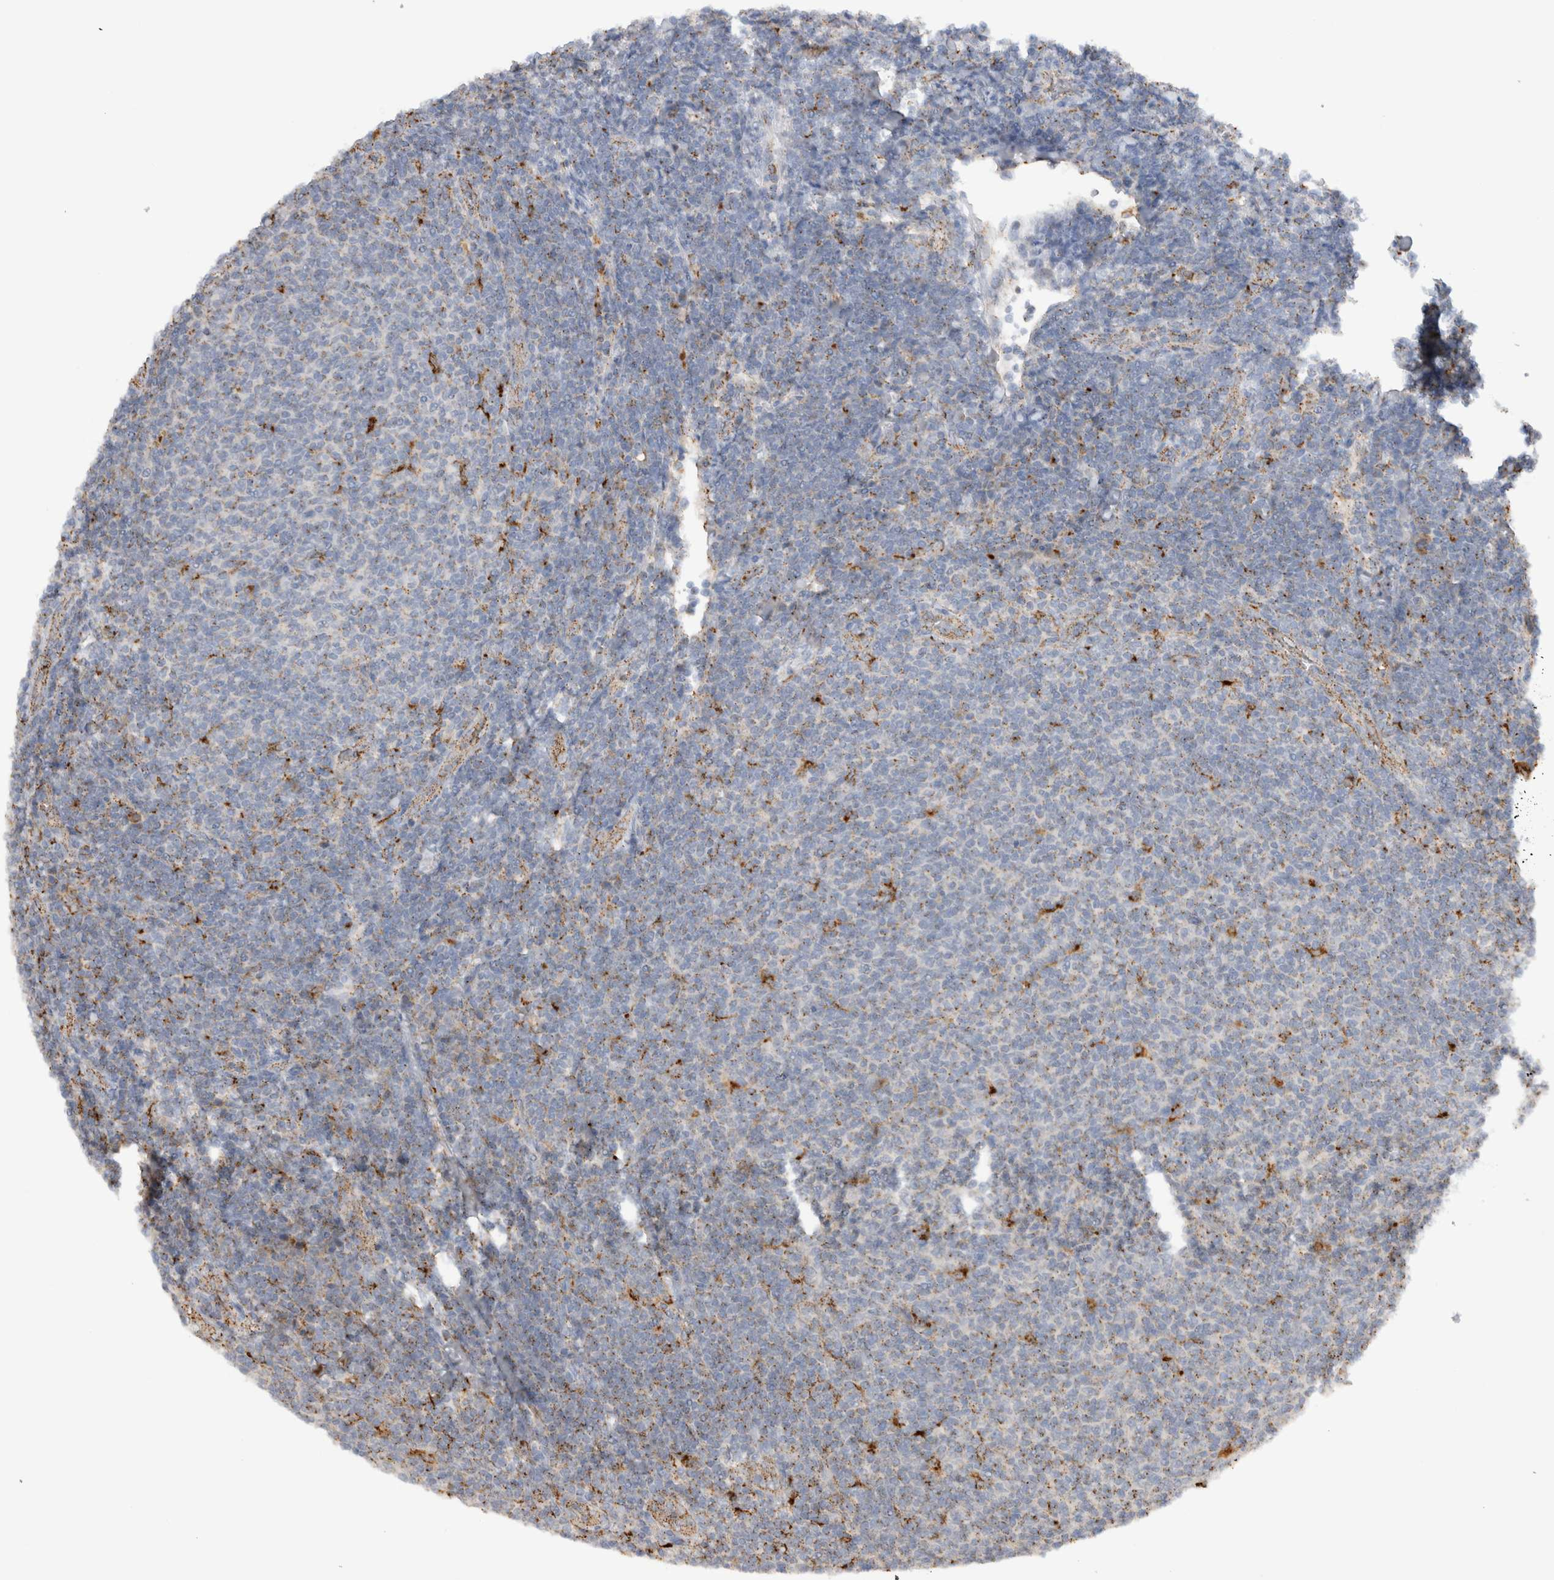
{"staining": {"intensity": "moderate", "quantity": "<25%", "location": "cytoplasmic/membranous"}, "tissue": "lymphoma", "cell_type": "Tumor cells", "image_type": "cancer", "snomed": [{"axis": "morphology", "description": "Malignant lymphoma, non-Hodgkin's type, Low grade"}, {"axis": "topography", "description": "Lymph node"}], "caption": "Moderate cytoplasmic/membranous protein positivity is seen in about <25% of tumor cells in lymphoma. The staining was performed using DAB (3,3'-diaminobenzidine) to visualize the protein expression in brown, while the nuclei were stained in blue with hematoxylin (Magnification: 20x).", "gene": "GNS", "patient": {"sex": "male", "age": 66}}